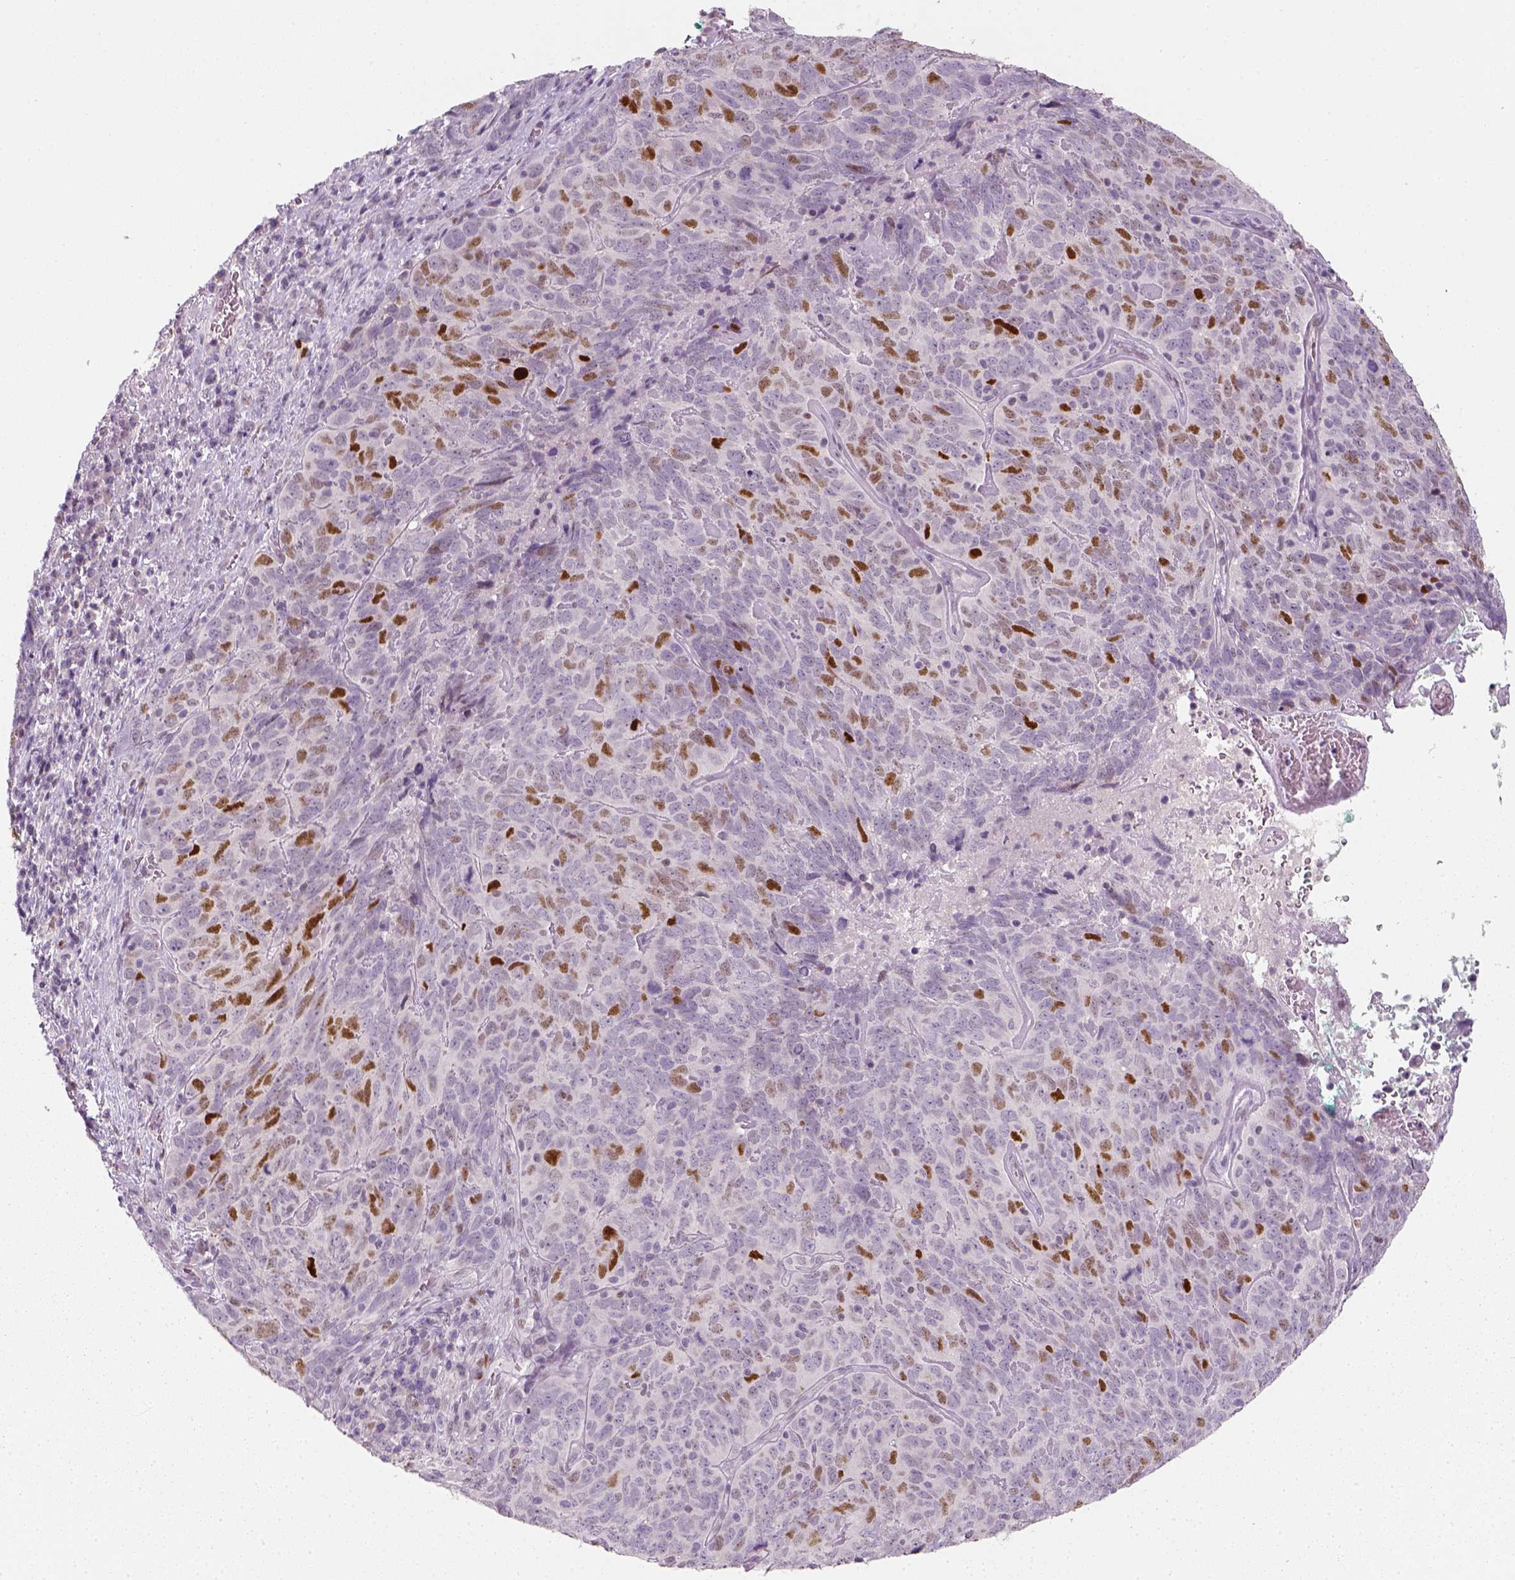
{"staining": {"intensity": "moderate", "quantity": "<25%", "location": "nuclear"}, "tissue": "skin cancer", "cell_type": "Tumor cells", "image_type": "cancer", "snomed": [{"axis": "morphology", "description": "Squamous cell carcinoma, NOS"}, {"axis": "topography", "description": "Skin"}, {"axis": "topography", "description": "Anal"}], "caption": "Immunohistochemistry (IHC) of skin cancer (squamous cell carcinoma) demonstrates low levels of moderate nuclear staining in about <25% of tumor cells.", "gene": "TP53", "patient": {"sex": "female", "age": 51}}